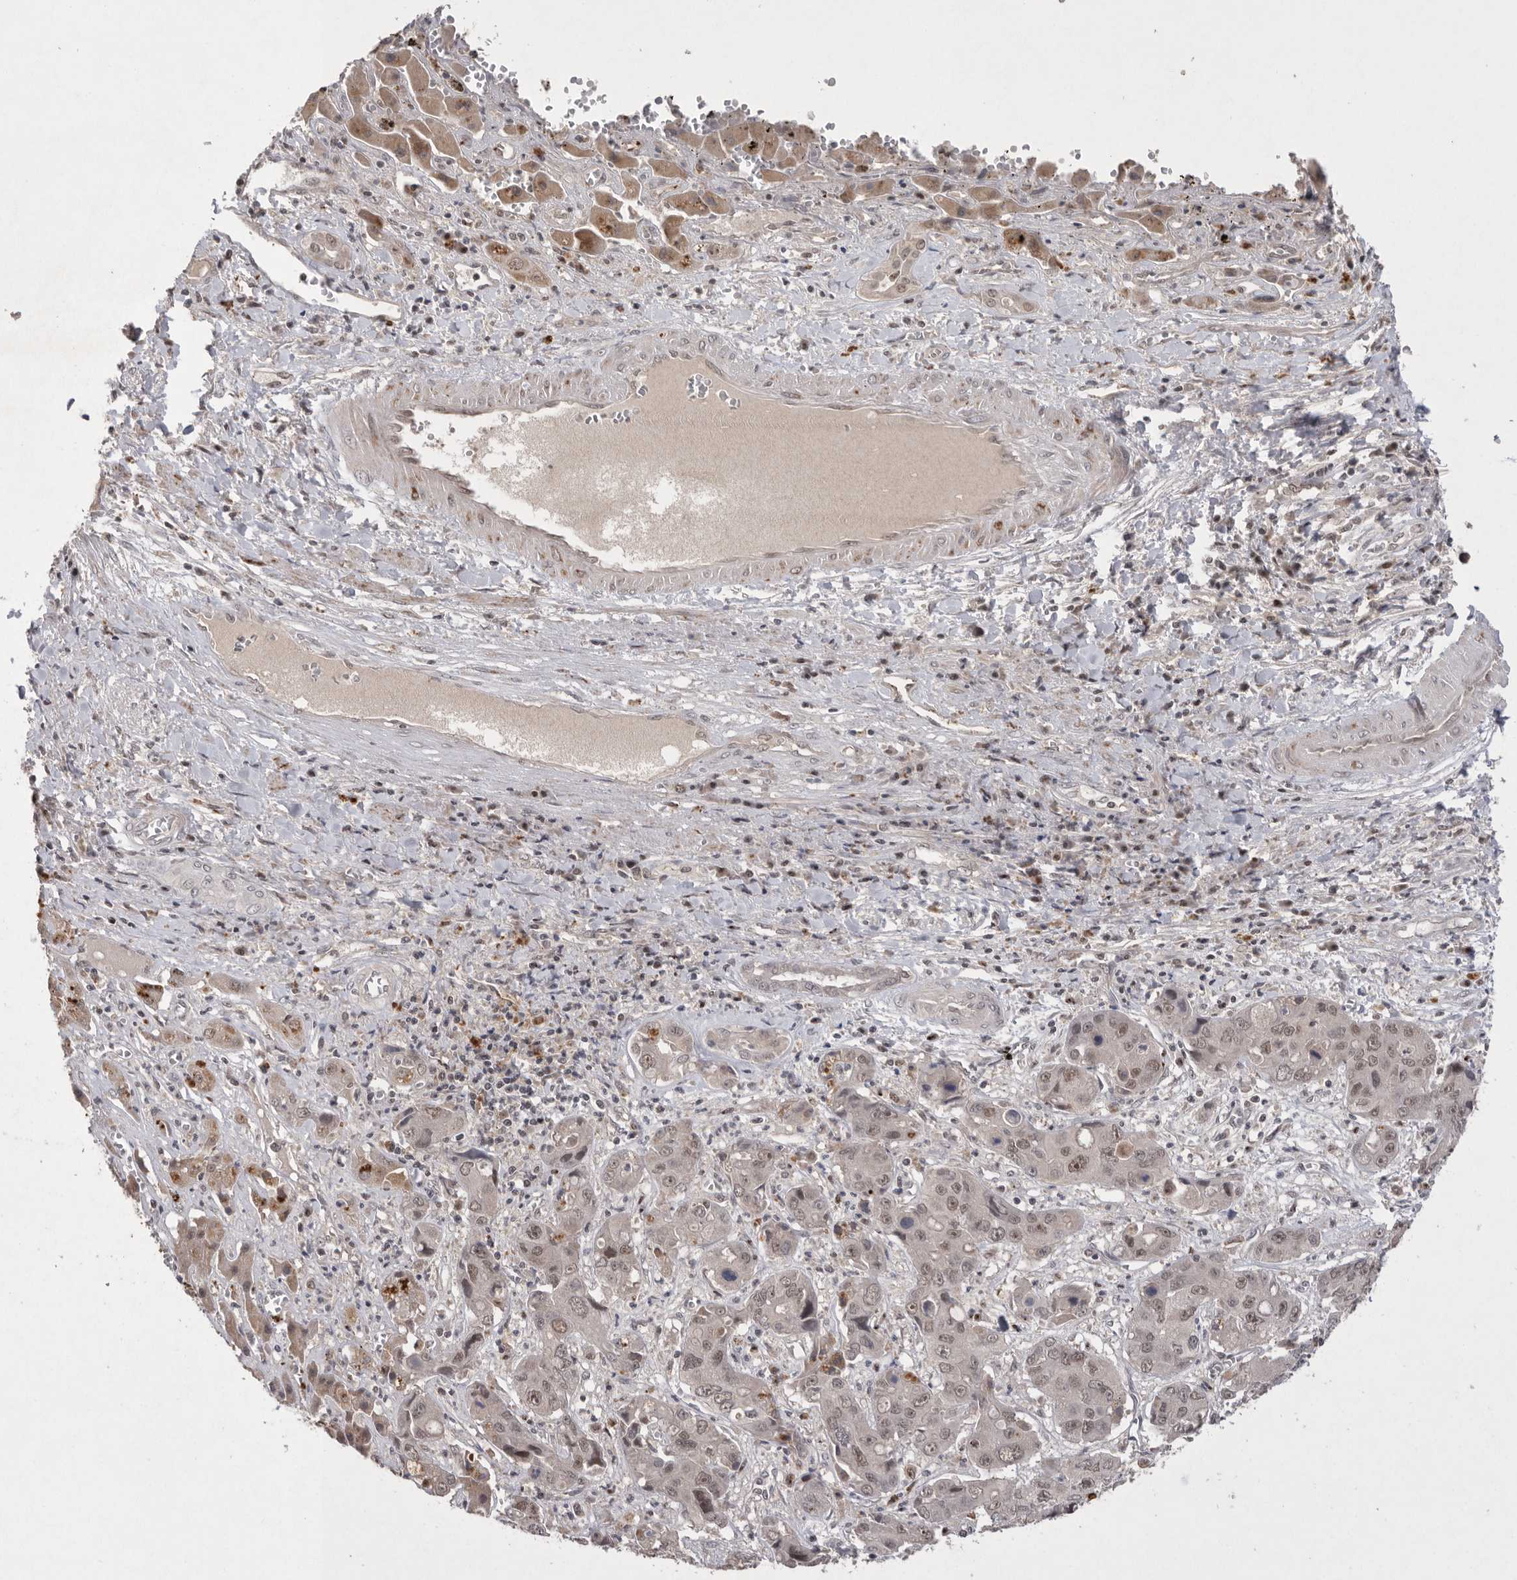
{"staining": {"intensity": "weak", "quantity": ">75%", "location": "nuclear"}, "tissue": "liver cancer", "cell_type": "Tumor cells", "image_type": "cancer", "snomed": [{"axis": "morphology", "description": "Cholangiocarcinoma"}, {"axis": "topography", "description": "Liver"}], "caption": "Immunohistochemistry staining of liver cholangiocarcinoma, which shows low levels of weak nuclear staining in approximately >75% of tumor cells indicating weak nuclear protein expression. The staining was performed using DAB (3,3'-diaminobenzidine) (brown) for protein detection and nuclei were counterstained in hematoxylin (blue).", "gene": "HUS1", "patient": {"sex": "male", "age": 67}}